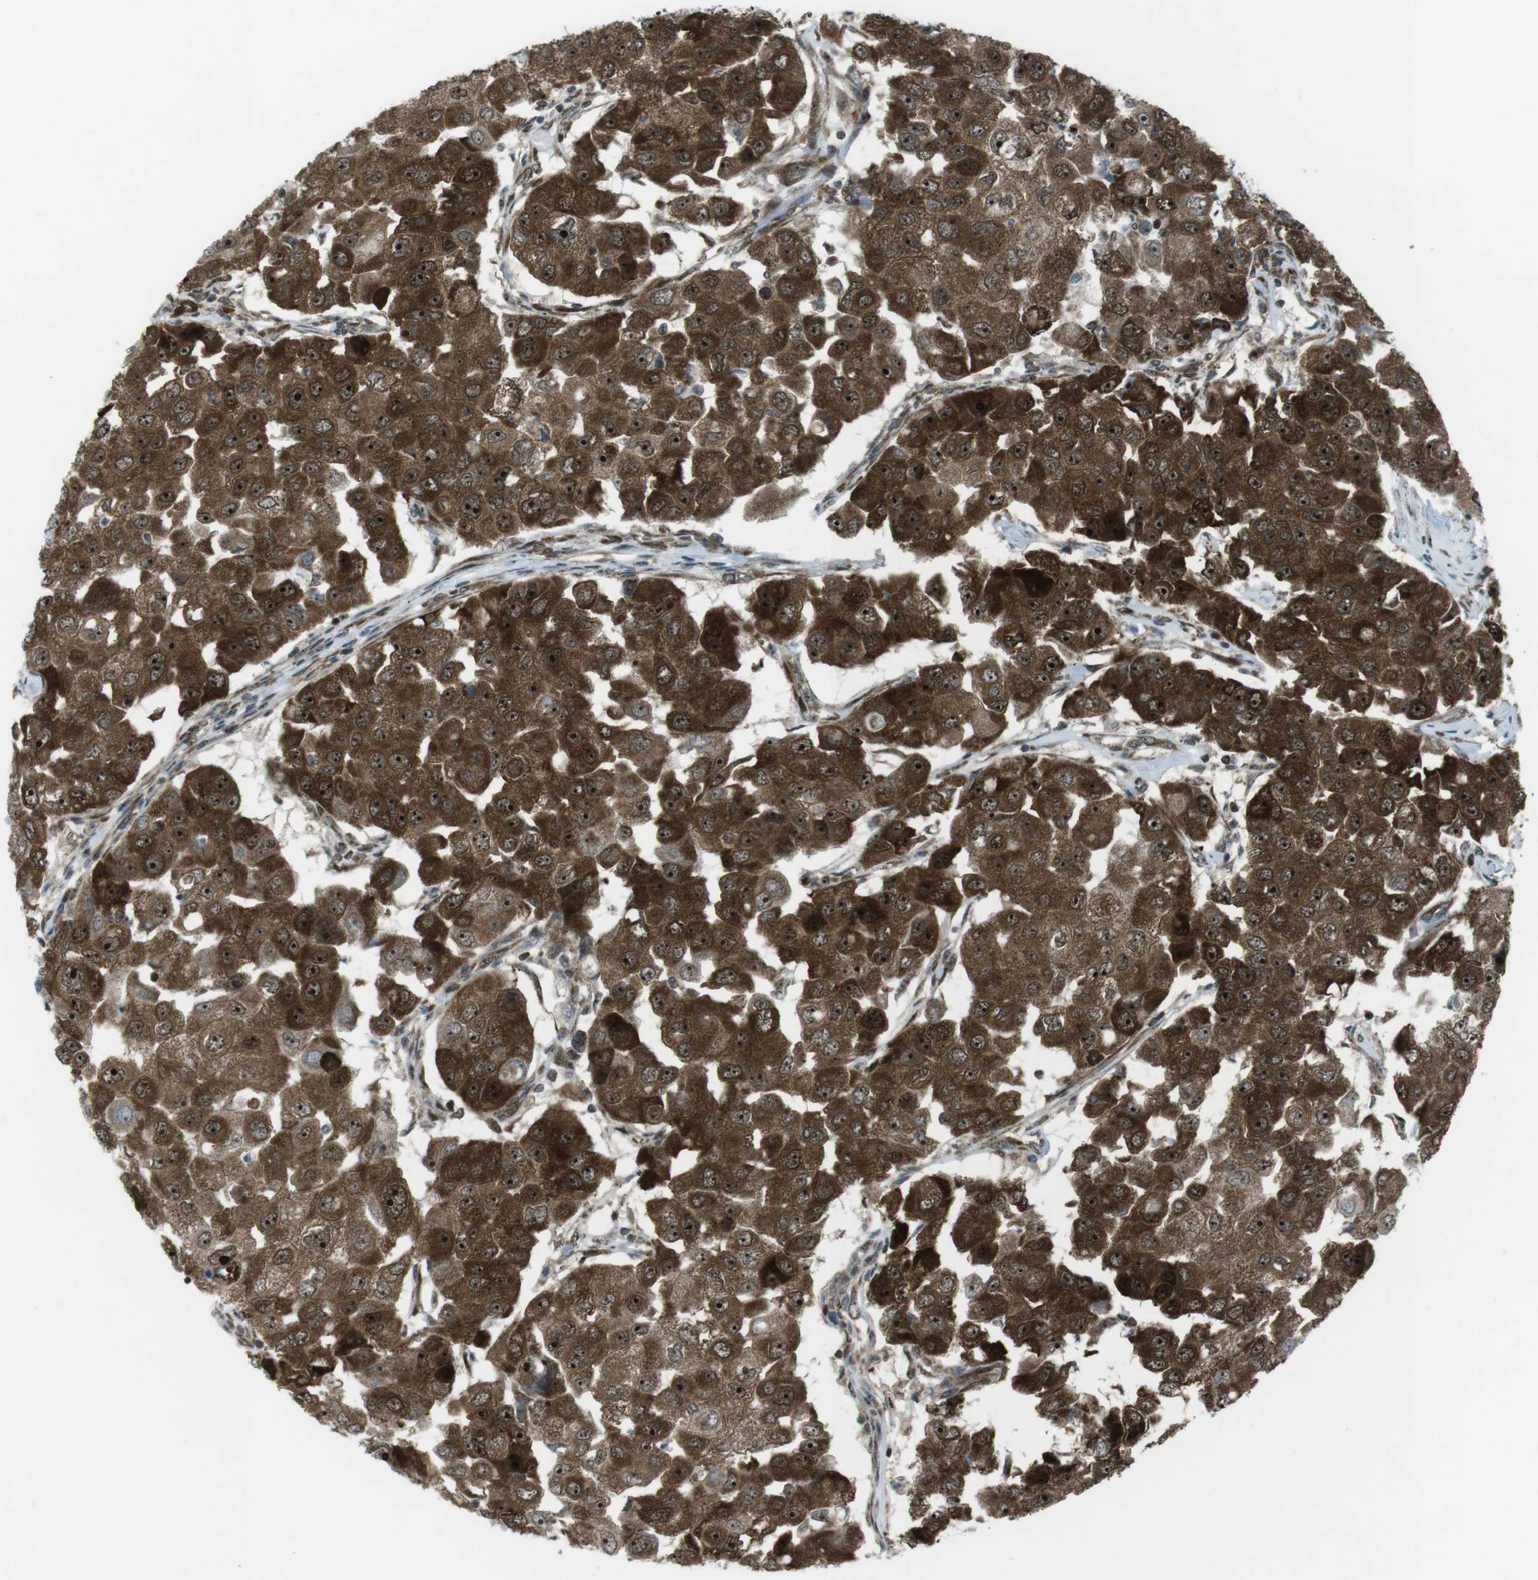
{"staining": {"intensity": "strong", "quantity": ">75%", "location": "cytoplasmic/membranous,nuclear"}, "tissue": "breast cancer", "cell_type": "Tumor cells", "image_type": "cancer", "snomed": [{"axis": "morphology", "description": "Duct carcinoma"}, {"axis": "topography", "description": "Breast"}], "caption": "Breast cancer (infiltrating ductal carcinoma) stained with a brown dye exhibits strong cytoplasmic/membranous and nuclear positive positivity in about >75% of tumor cells.", "gene": "CSNK1D", "patient": {"sex": "female", "age": 27}}